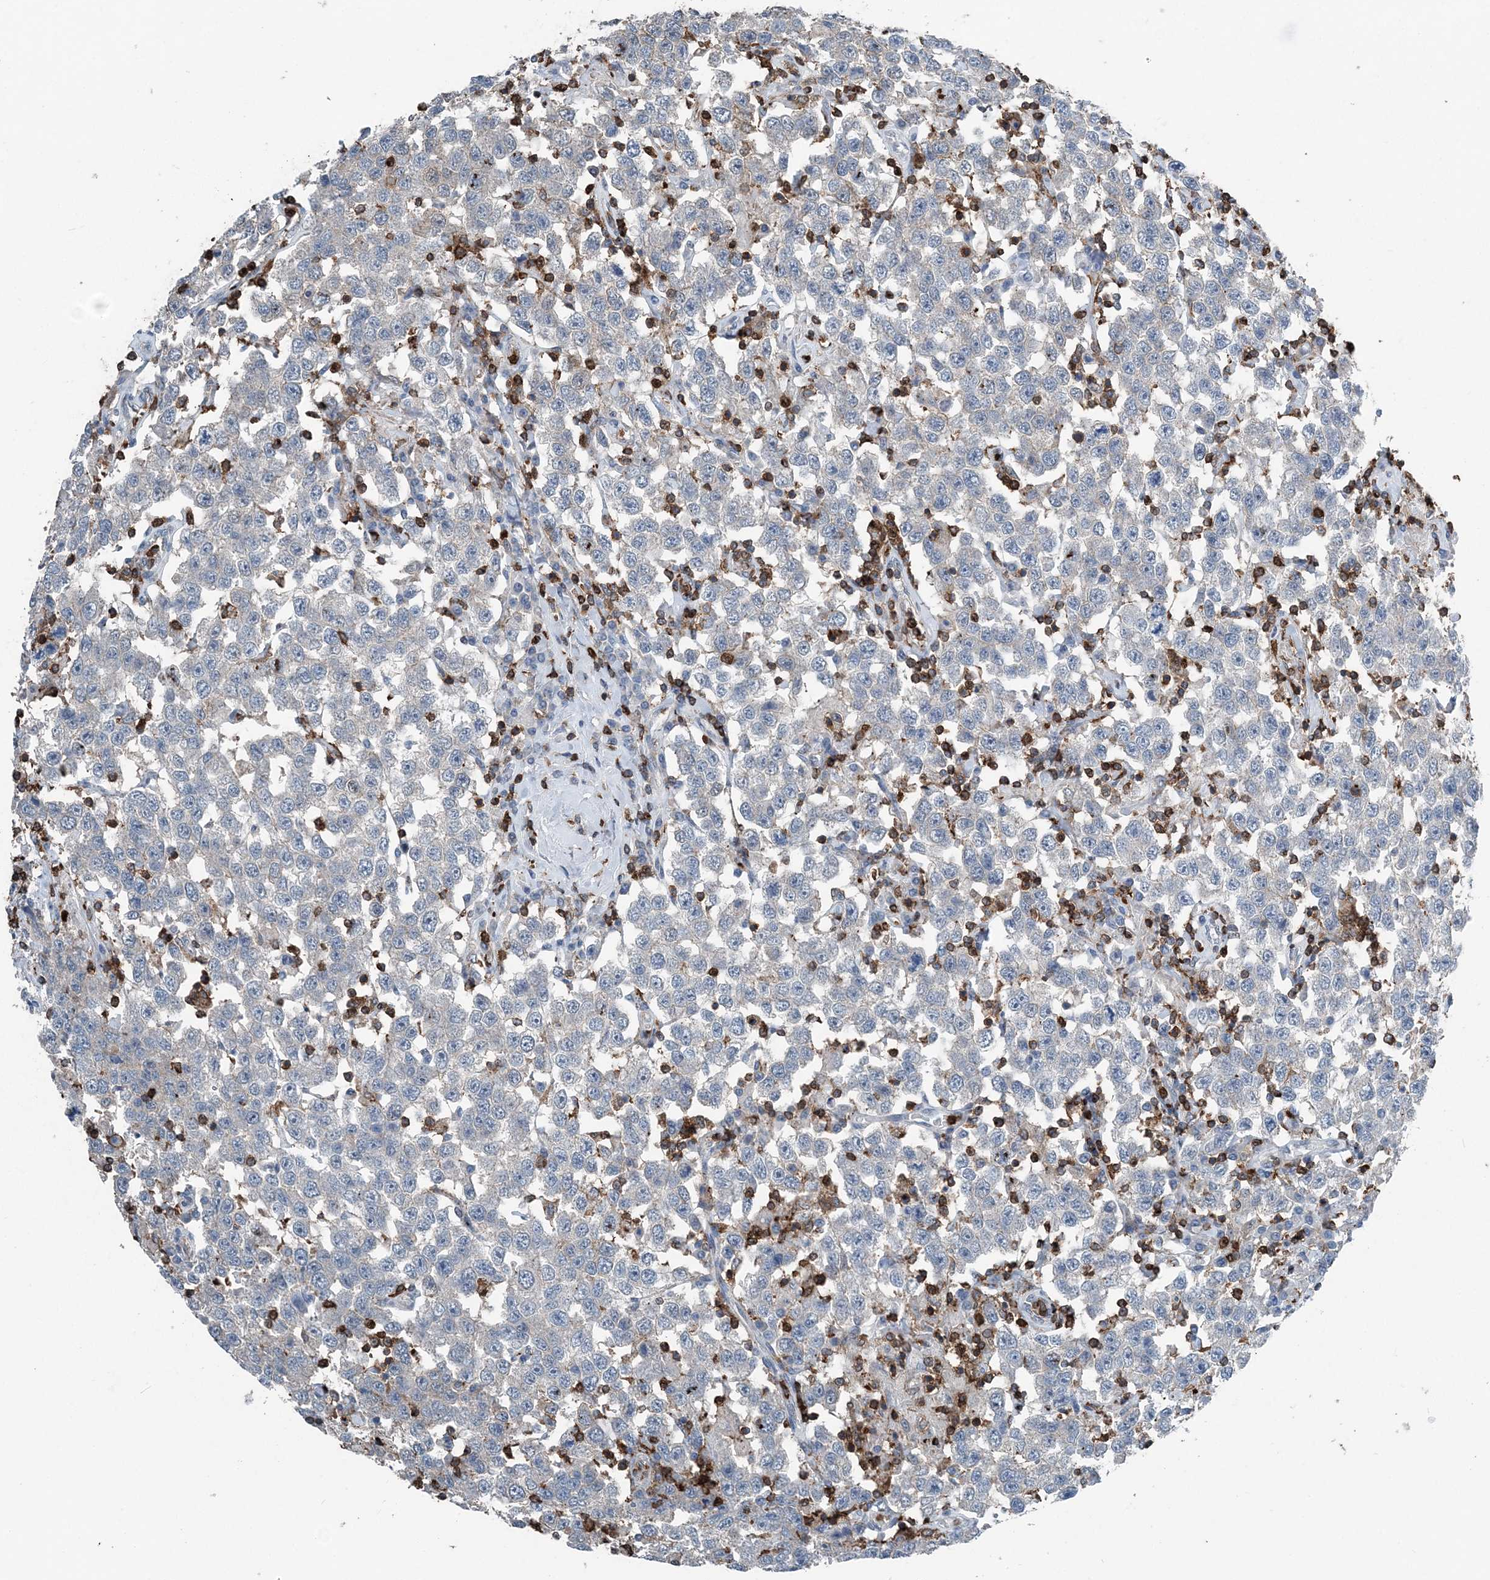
{"staining": {"intensity": "negative", "quantity": "none", "location": "none"}, "tissue": "testis cancer", "cell_type": "Tumor cells", "image_type": "cancer", "snomed": [{"axis": "morphology", "description": "Seminoma, NOS"}, {"axis": "topography", "description": "Testis"}], "caption": "DAB immunohistochemical staining of human testis seminoma shows no significant expression in tumor cells.", "gene": "CFL1", "patient": {"sex": "male", "age": 41}}